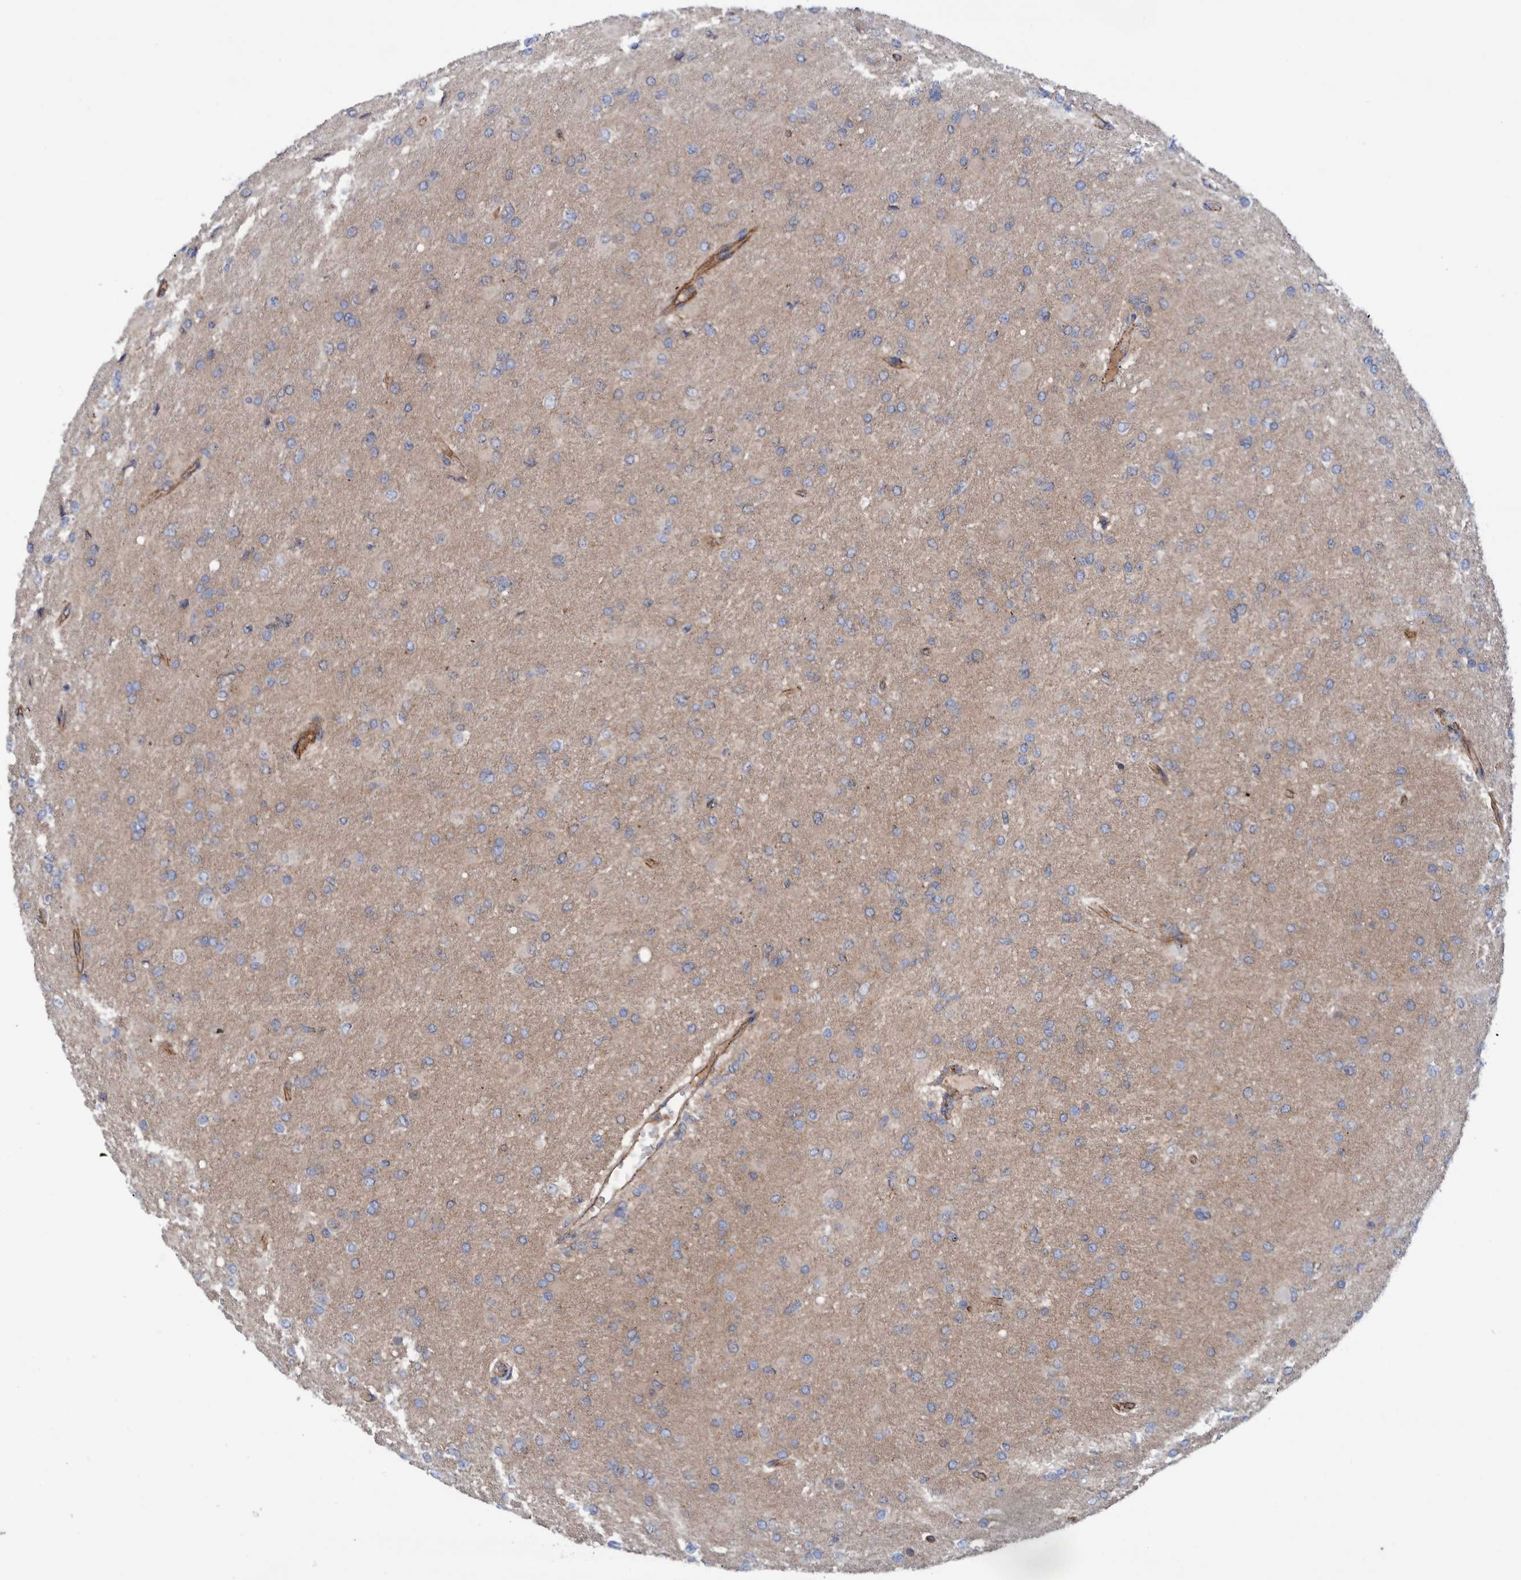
{"staining": {"intensity": "negative", "quantity": "none", "location": "none"}, "tissue": "glioma", "cell_type": "Tumor cells", "image_type": "cancer", "snomed": [{"axis": "morphology", "description": "Glioma, malignant, High grade"}, {"axis": "topography", "description": "Cerebral cortex"}], "caption": "The image reveals no staining of tumor cells in malignant high-grade glioma.", "gene": "SLC25A10", "patient": {"sex": "female", "age": 36}}